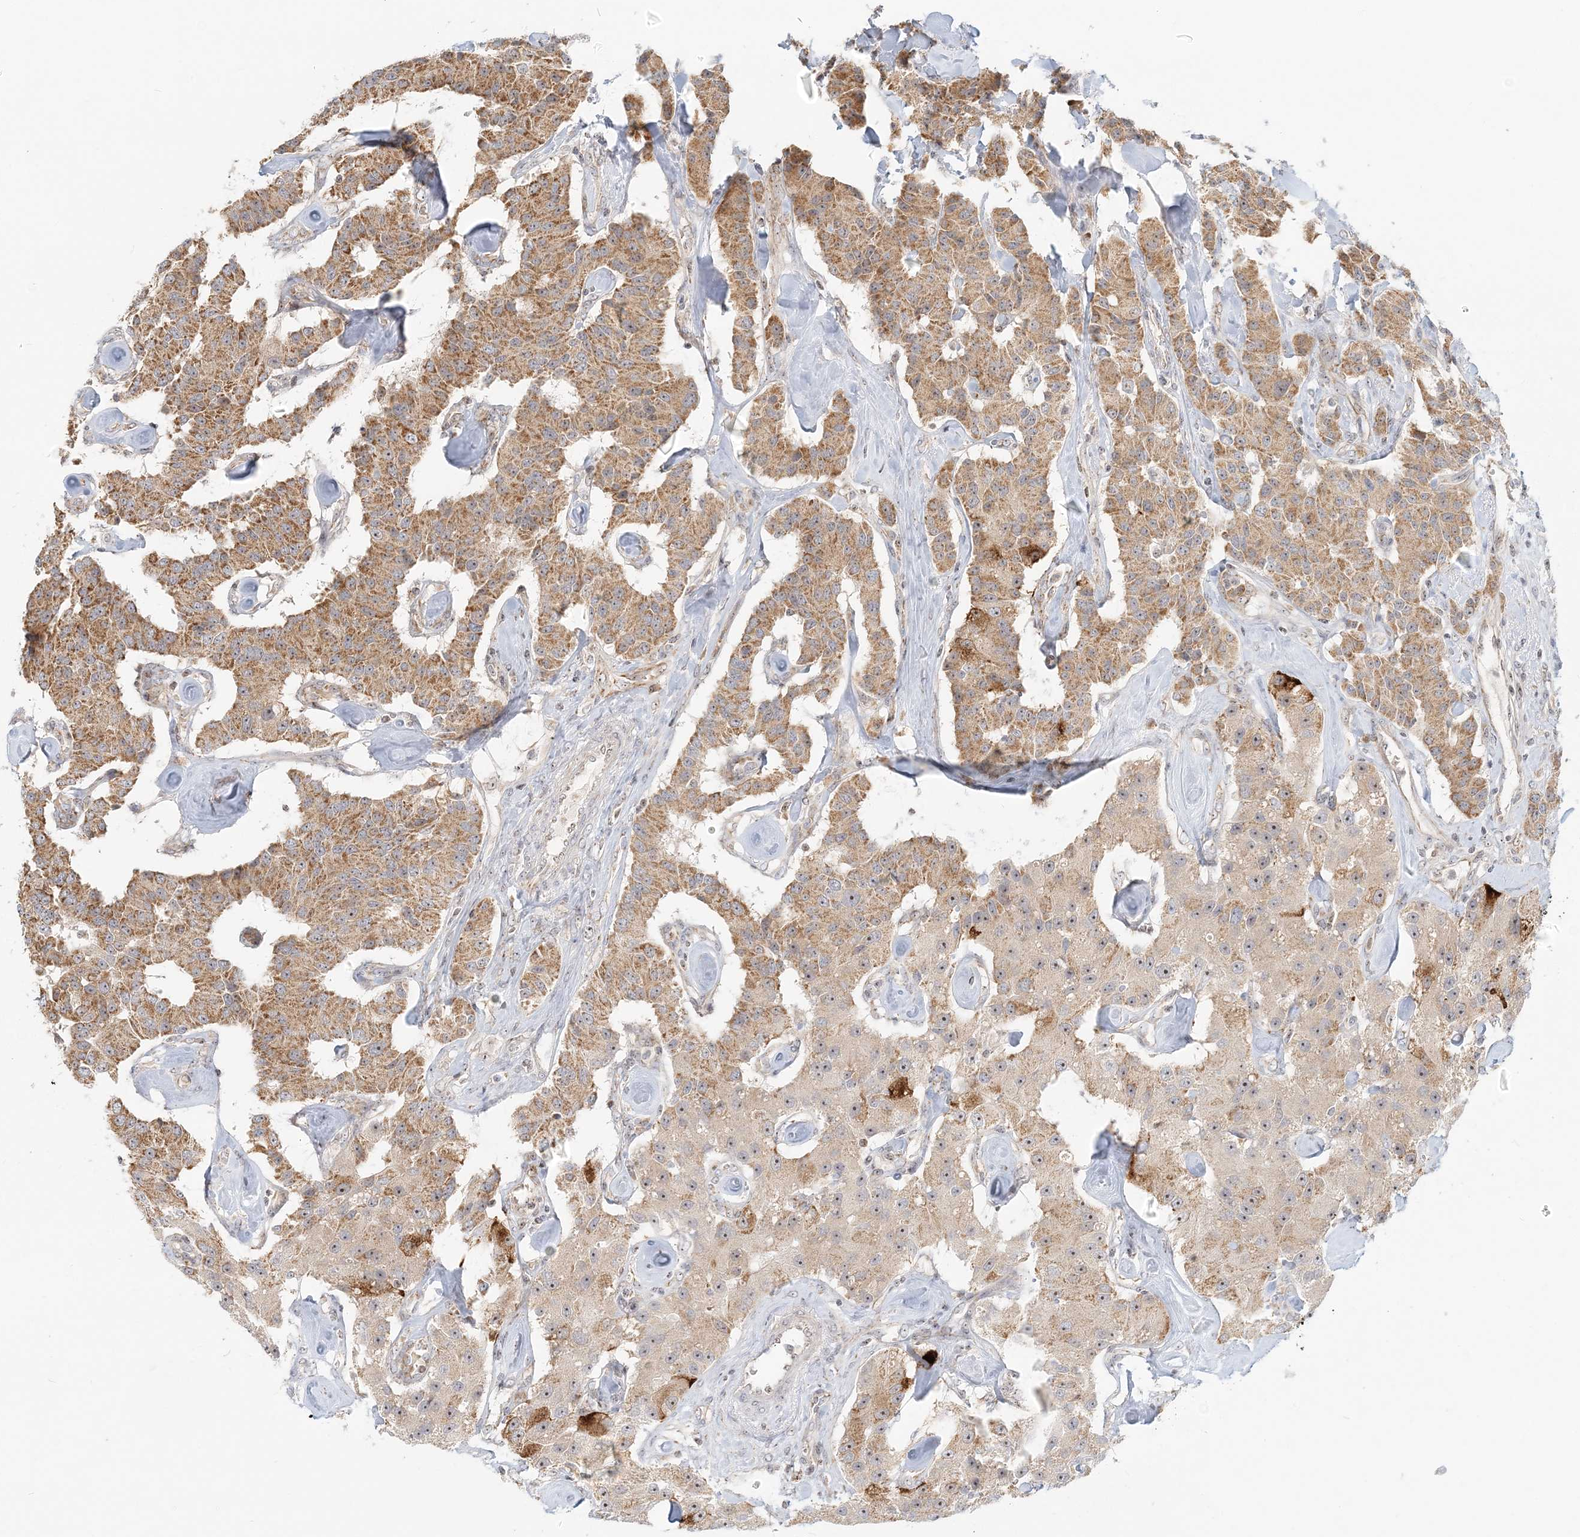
{"staining": {"intensity": "moderate", "quantity": ">75%", "location": "cytoplasmic/membranous,nuclear"}, "tissue": "carcinoid", "cell_type": "Tumor cells", "image_type": "cancer", "snomed": [{"axis": "morphology", "description": "Carcinoid, malignant, NOS"}, {"axis": "topography", "description": "Pancreas"}], "caption": "This image displays IHC staining of human carcinoid (malignant), with medium moderate cytoplasmic/membranous and nuclear positivity in about >75% of tumor cells.", "gene": "UBE2F", "patient": {"sex": "male", "age": 41}}